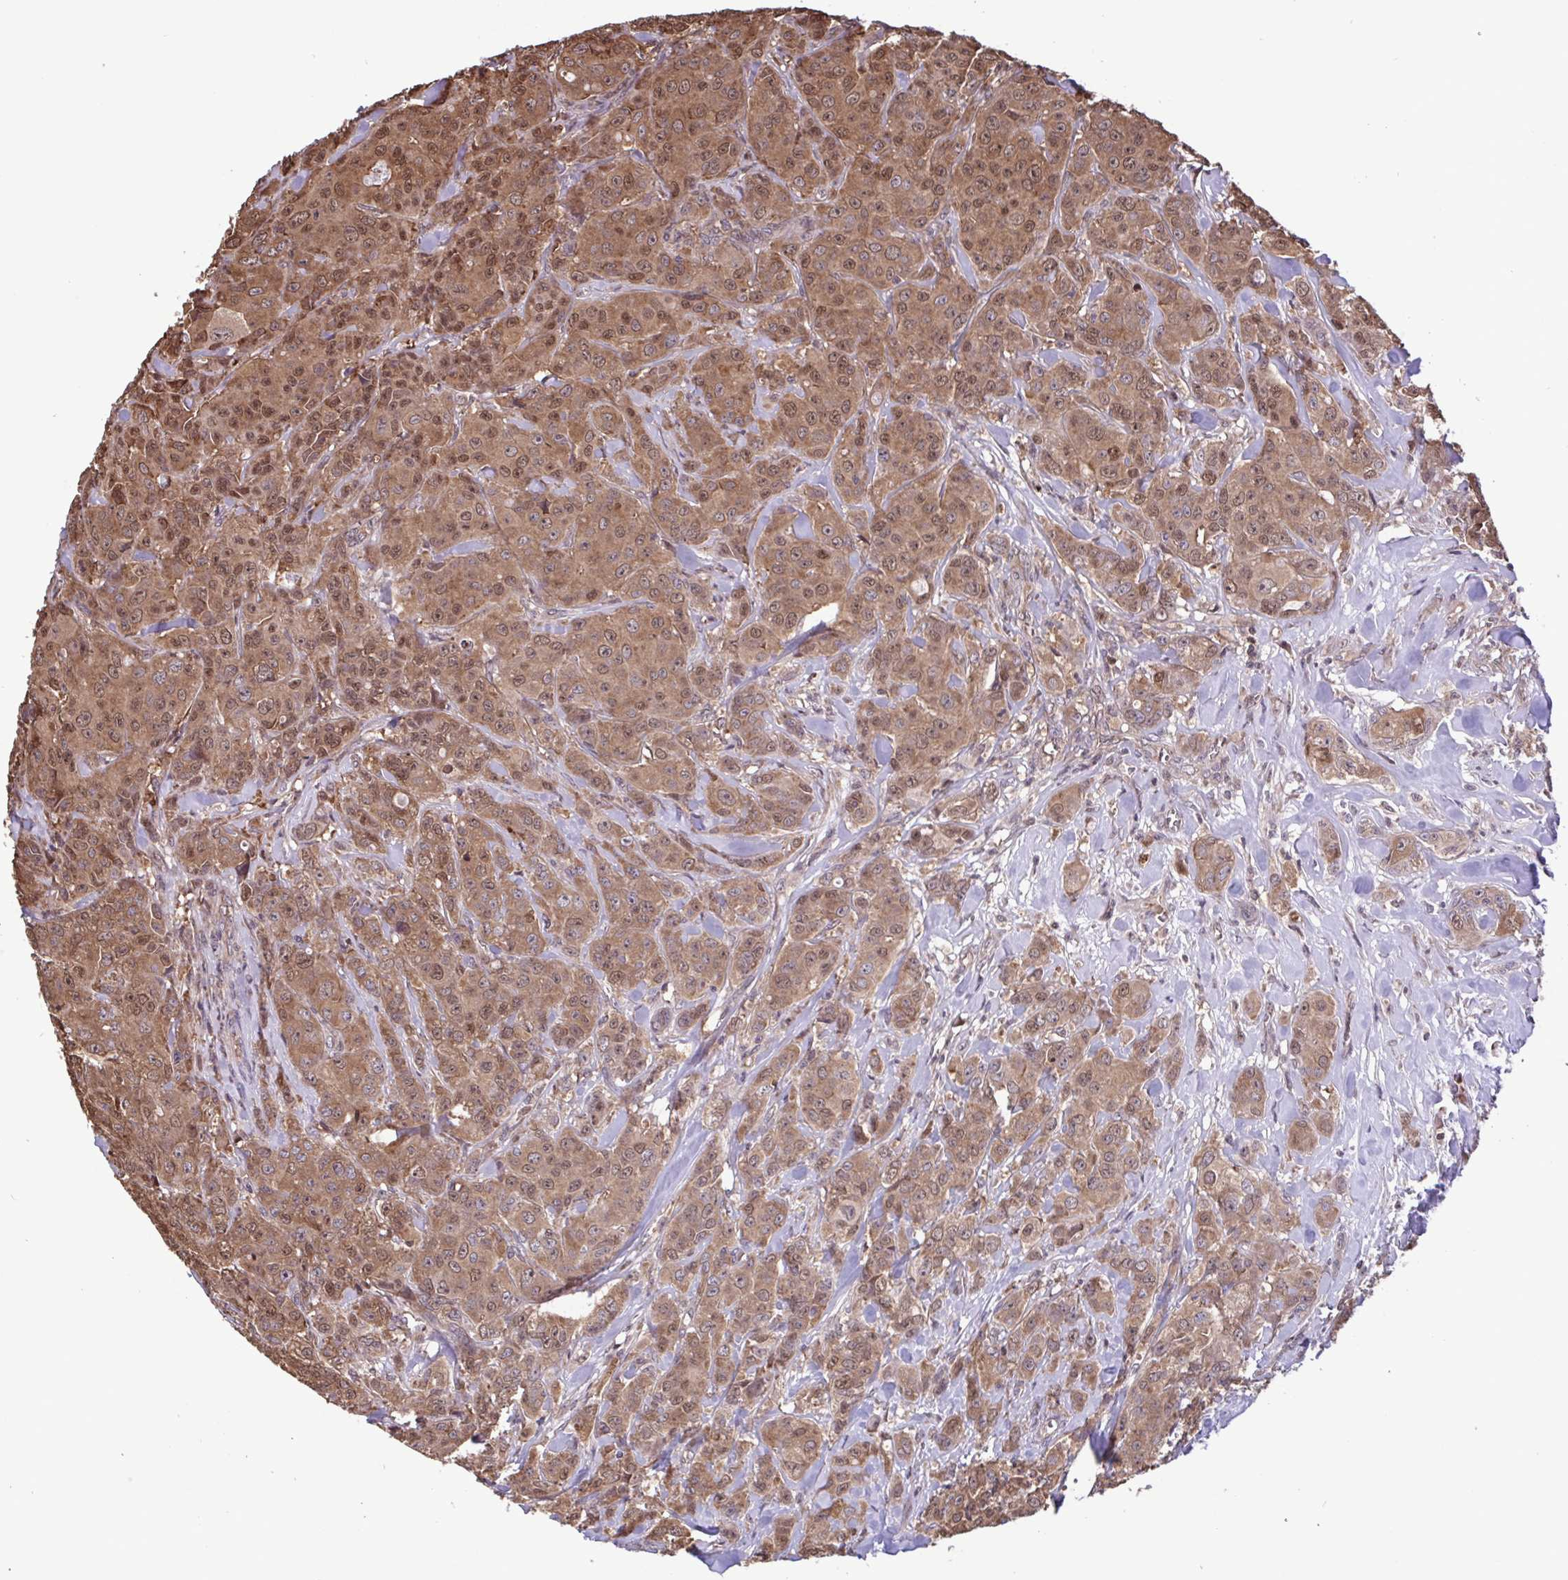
{"staining": {"intensity": "moderate", "quantity": ">75%", "location": "cytoplasmic/membranous,nuclear"}, "tissue": "breast cancer", "cell_type": "Tumor cells", "image_type": "cancer", "snomed": [{"axis": "morphology", "description": "Normal tissue, NOS"}, {"axis": "morphology", "description": "Duct carcinoma"}, {"axis": "topography", "description": "Breast"}], "caption": "Tumor cells display medium levels of moderate cytoplasmic/membranous and nuclear positivity in approximately >75% of cells in human breast invasive ductal carcinoma. The staining was performed using DAB, with brown indicating positive protein expression. Nuclei are stained blue with hematoxylin.", "gene": "SEC63", "patient": {"sex": "female", "age": 43}}